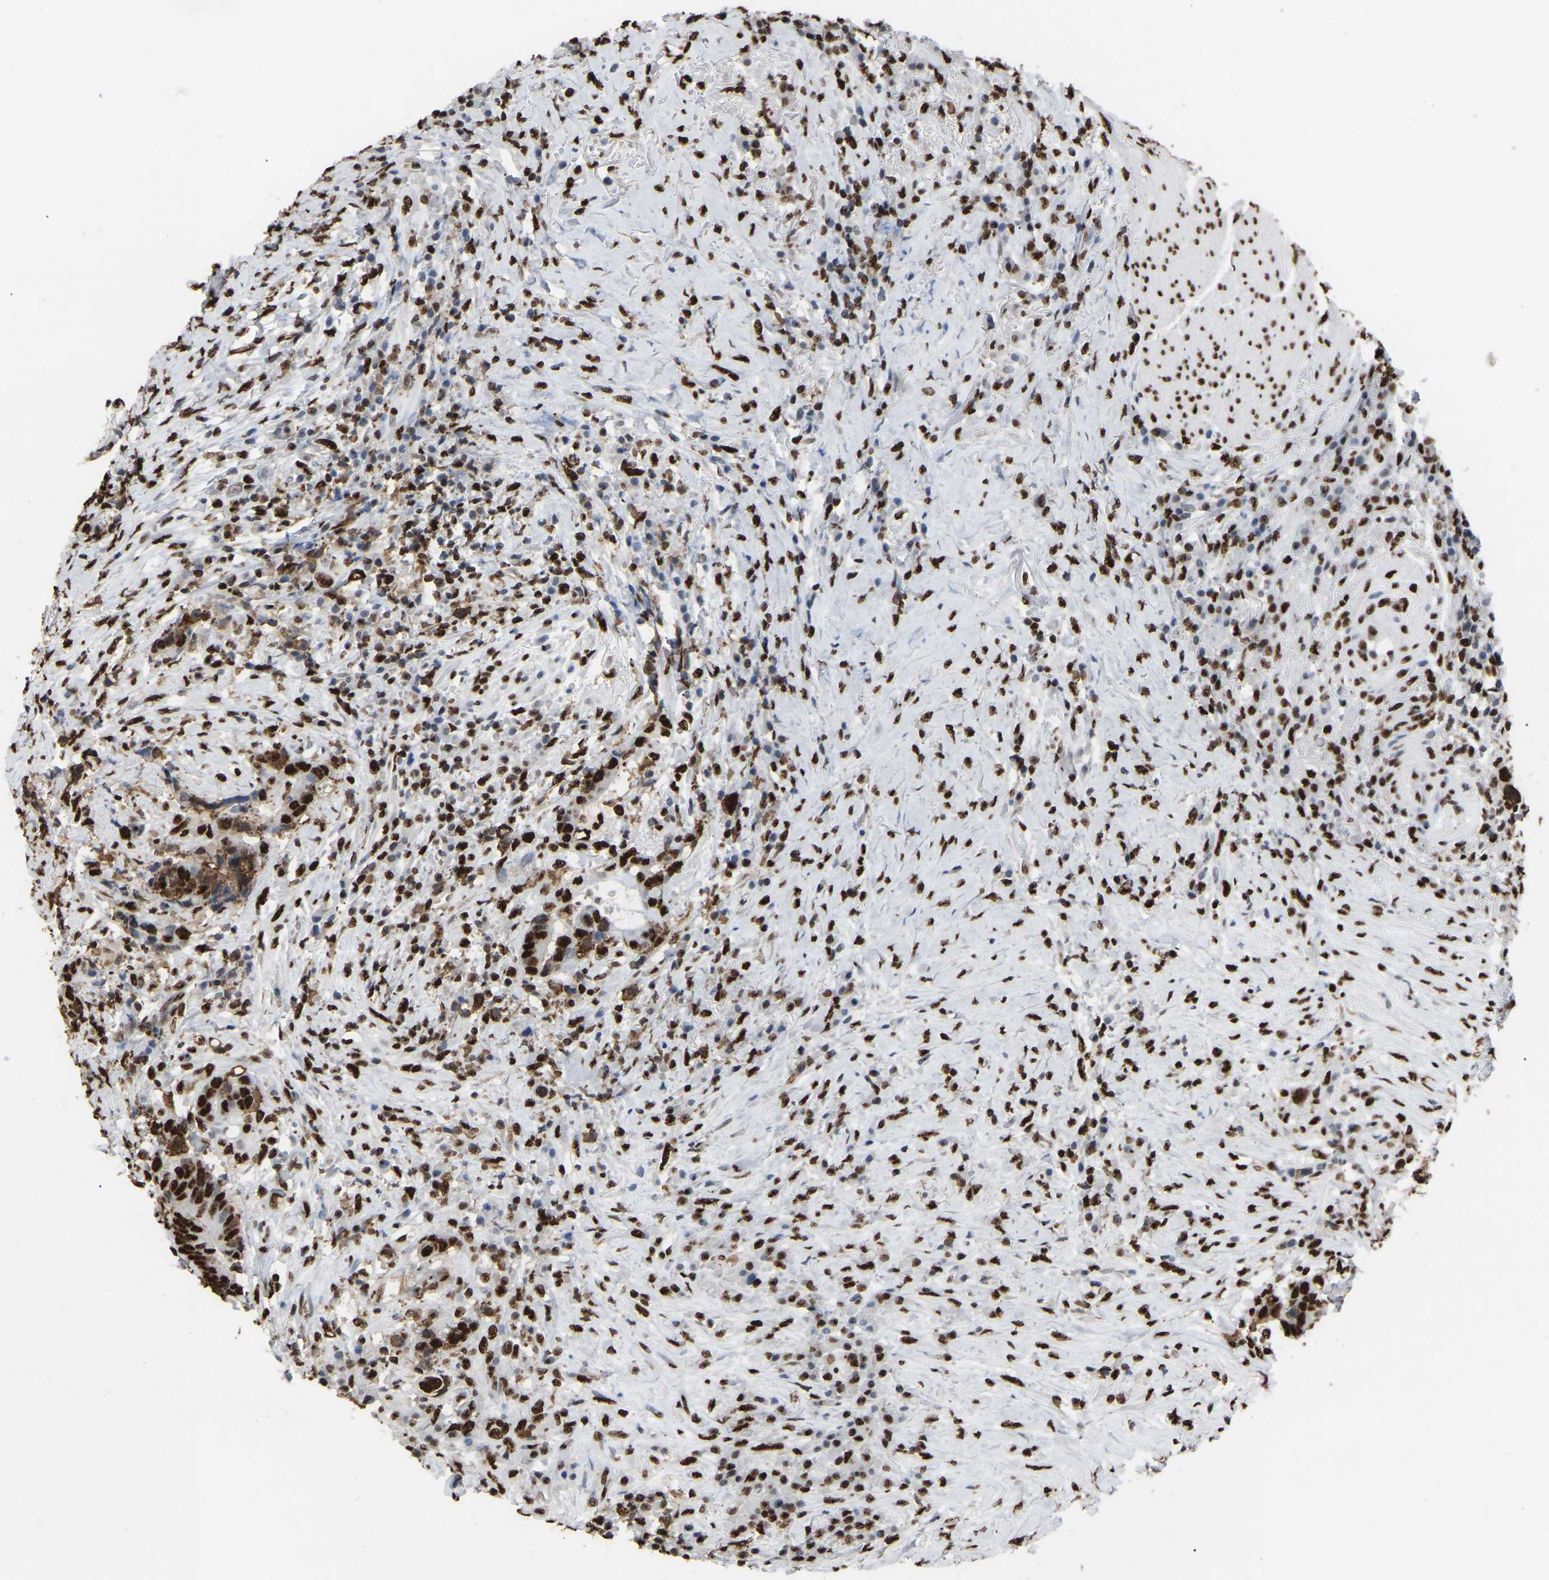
{"staining": {"intensity": "strong", "quantity": ">75%", "location": "nuclear"}, "tissue": "colorectal cancer", "cell_type": "Tumor cells", "image_type": "cancer", "snomed": [{"axis": "morphology", "description": "Adenocarcinoma, NOS"}, {"axis": "topography", "description": "Rectum"}], "caption": "Adenocarcinoma (colorectal) stained with IHC demonstrates strong nuclear expression in approximately >75% of tumor cells.", "gene": "RBL2", "patient": {"sex": "female", "age": 89}}